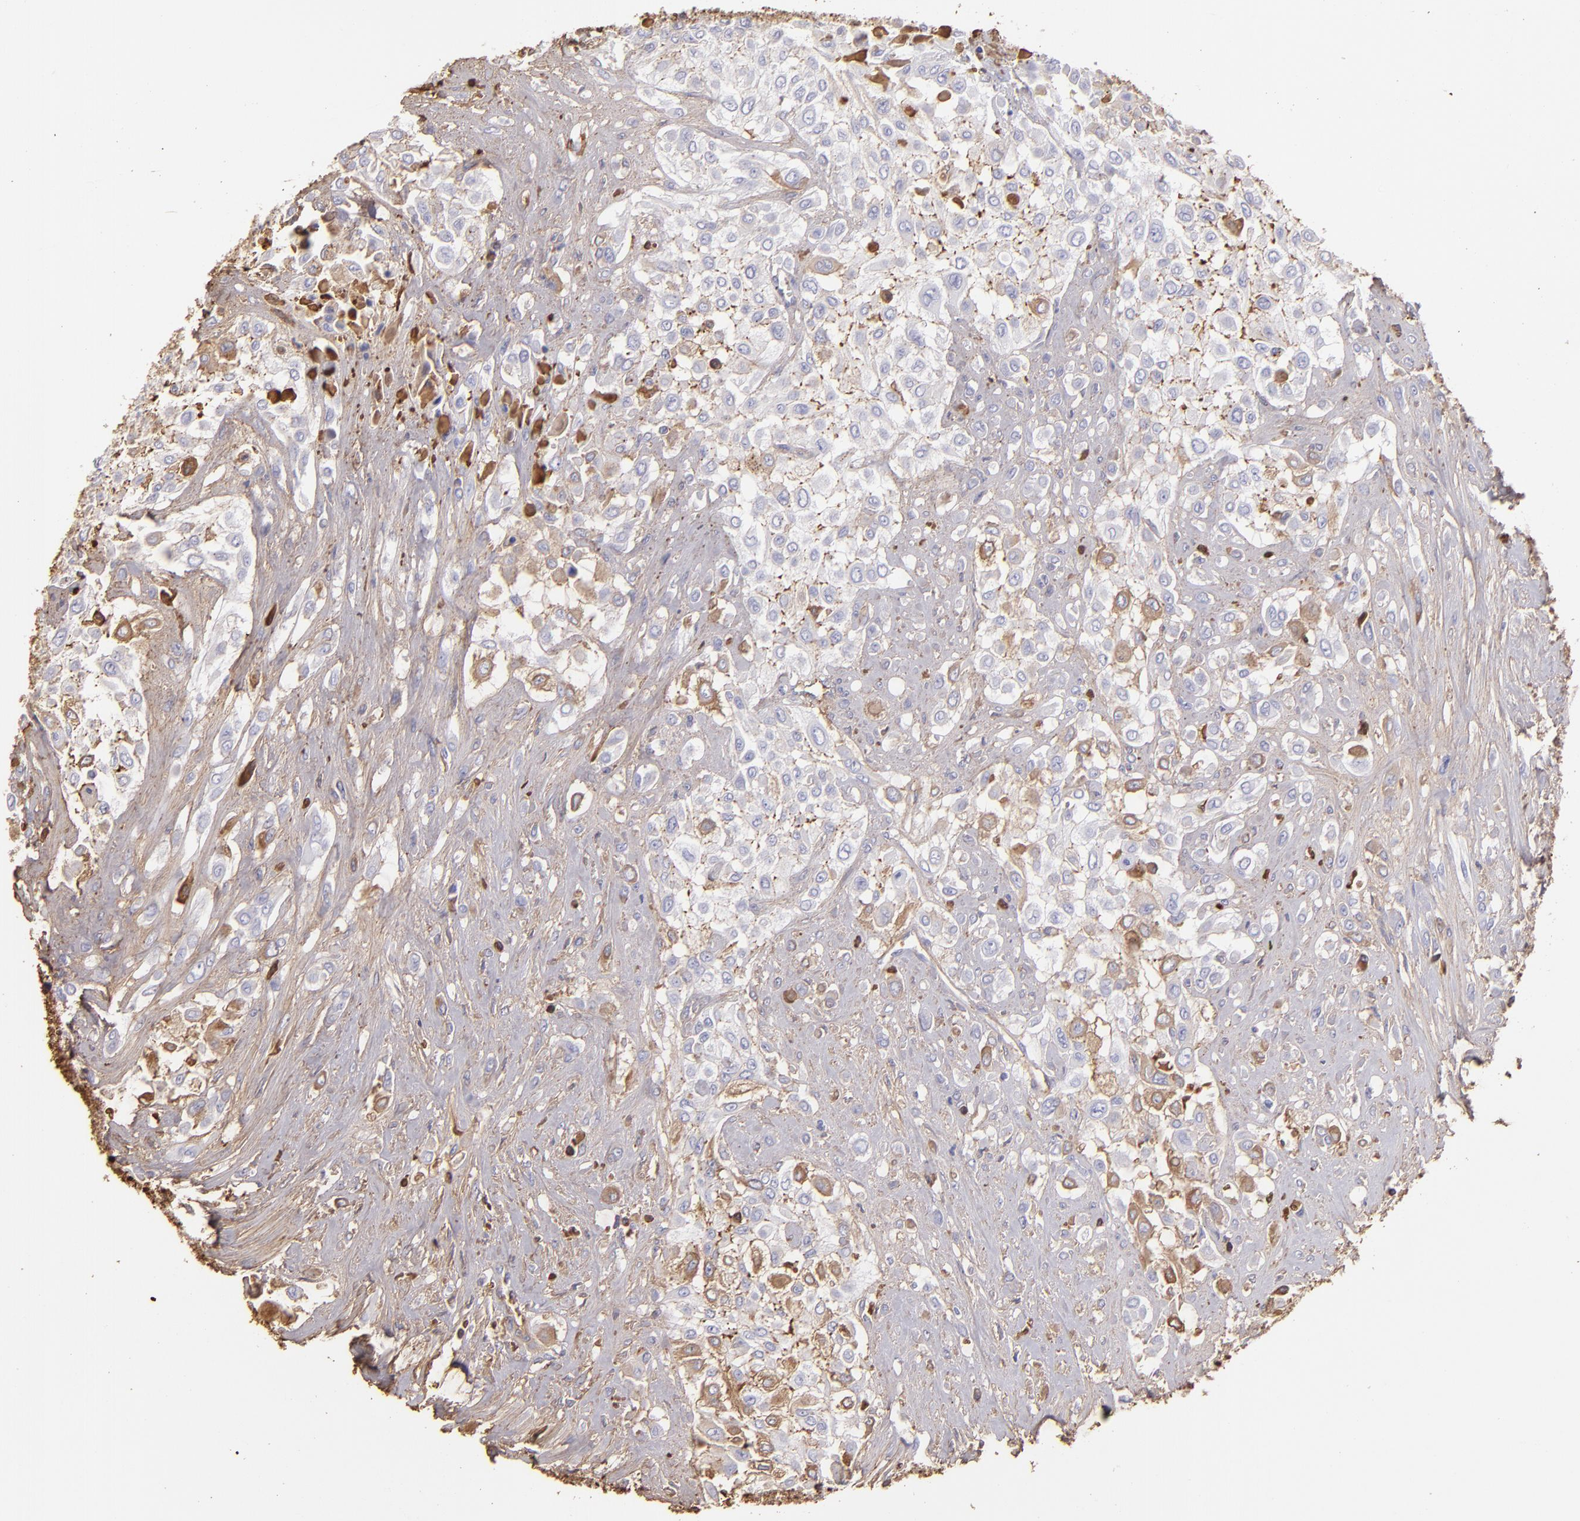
{"staining": {"intensity": "weak", "quantity": ">75%", "location": "cytoplasmic/membranous"}, "tissue": "urothelial cancer", "cell_type": "Tumor cells", "image_type": "cancer", "snomed": [{"axis": "morphology", "description": "Urothelial carcinoma, High grade"}, {"axis": "topography", "description": "Urinary bladder"}], "caption": "Protein expression analysis of human urothelial cancer reveals weak cytoplasmic/membranous positivity in approximately >75% of tumor cells.", "gene": "FGB", "patient": {"sex": "male", "age": 57}}